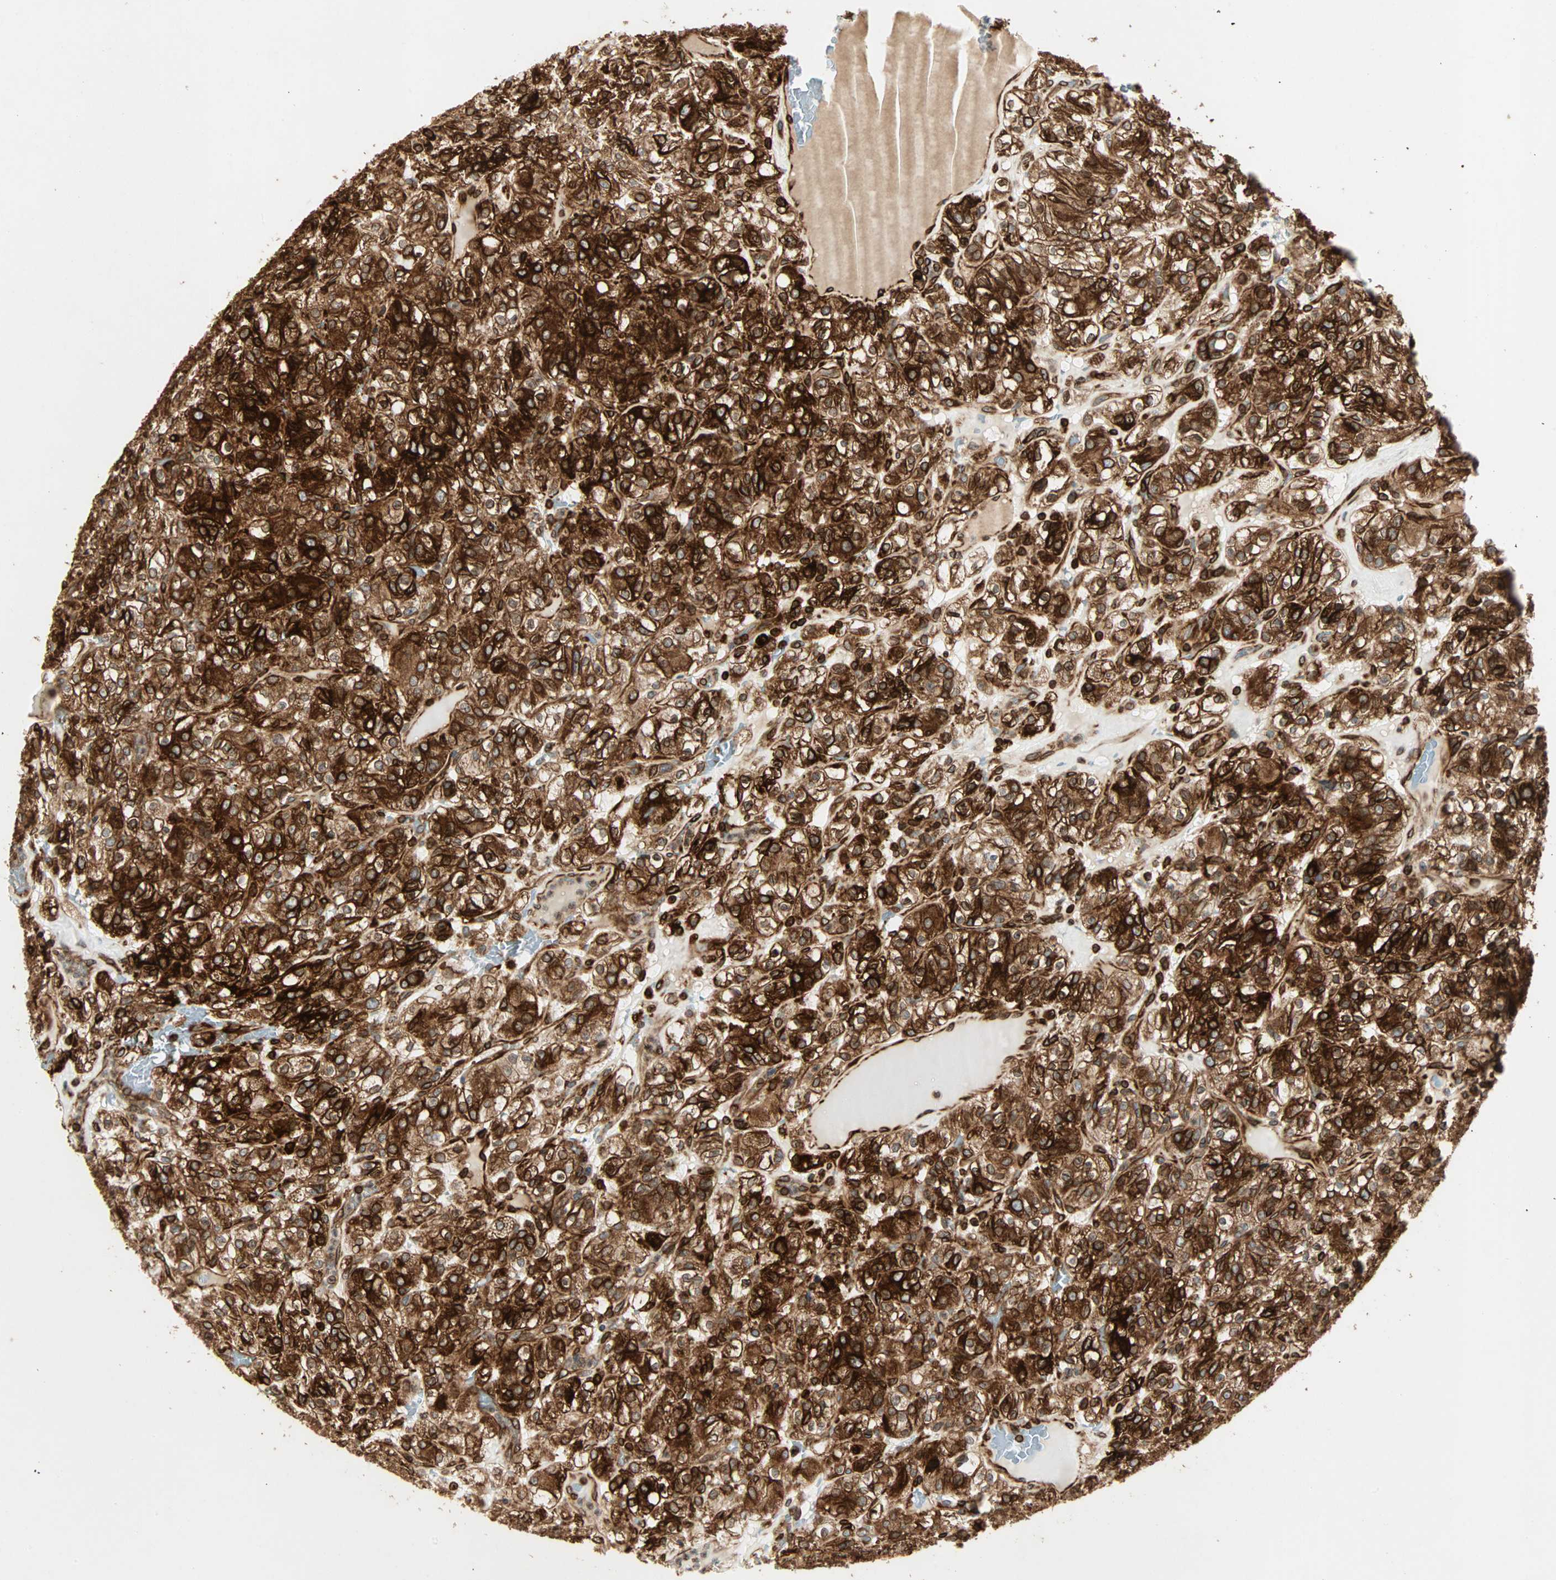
{"staining": {"intensity": "strong", "quantity": ">75%", "location": "cytoplasmic/membranous"}, "tissue": "renal cancer", "cell_type": "Tumor cells", "image_type": "cancer", "snomed": [{"axis": "morphology", "description": "Normal tissue, NOS"}, {"axis": "morphology", "description": "Adenocarcinoma, NOS"}, {"axis": "topography", "description": "Kidney"}], "caption": "Immunohistochemical staining of human renal cancer (adenocarcinoma) exhibits high levels of strong cytoplasmic/membranous protein positivity in approximately >75% of tumor cells.", "gene": "TAPBP", "patient": {"sex": "female", "age": 72}}